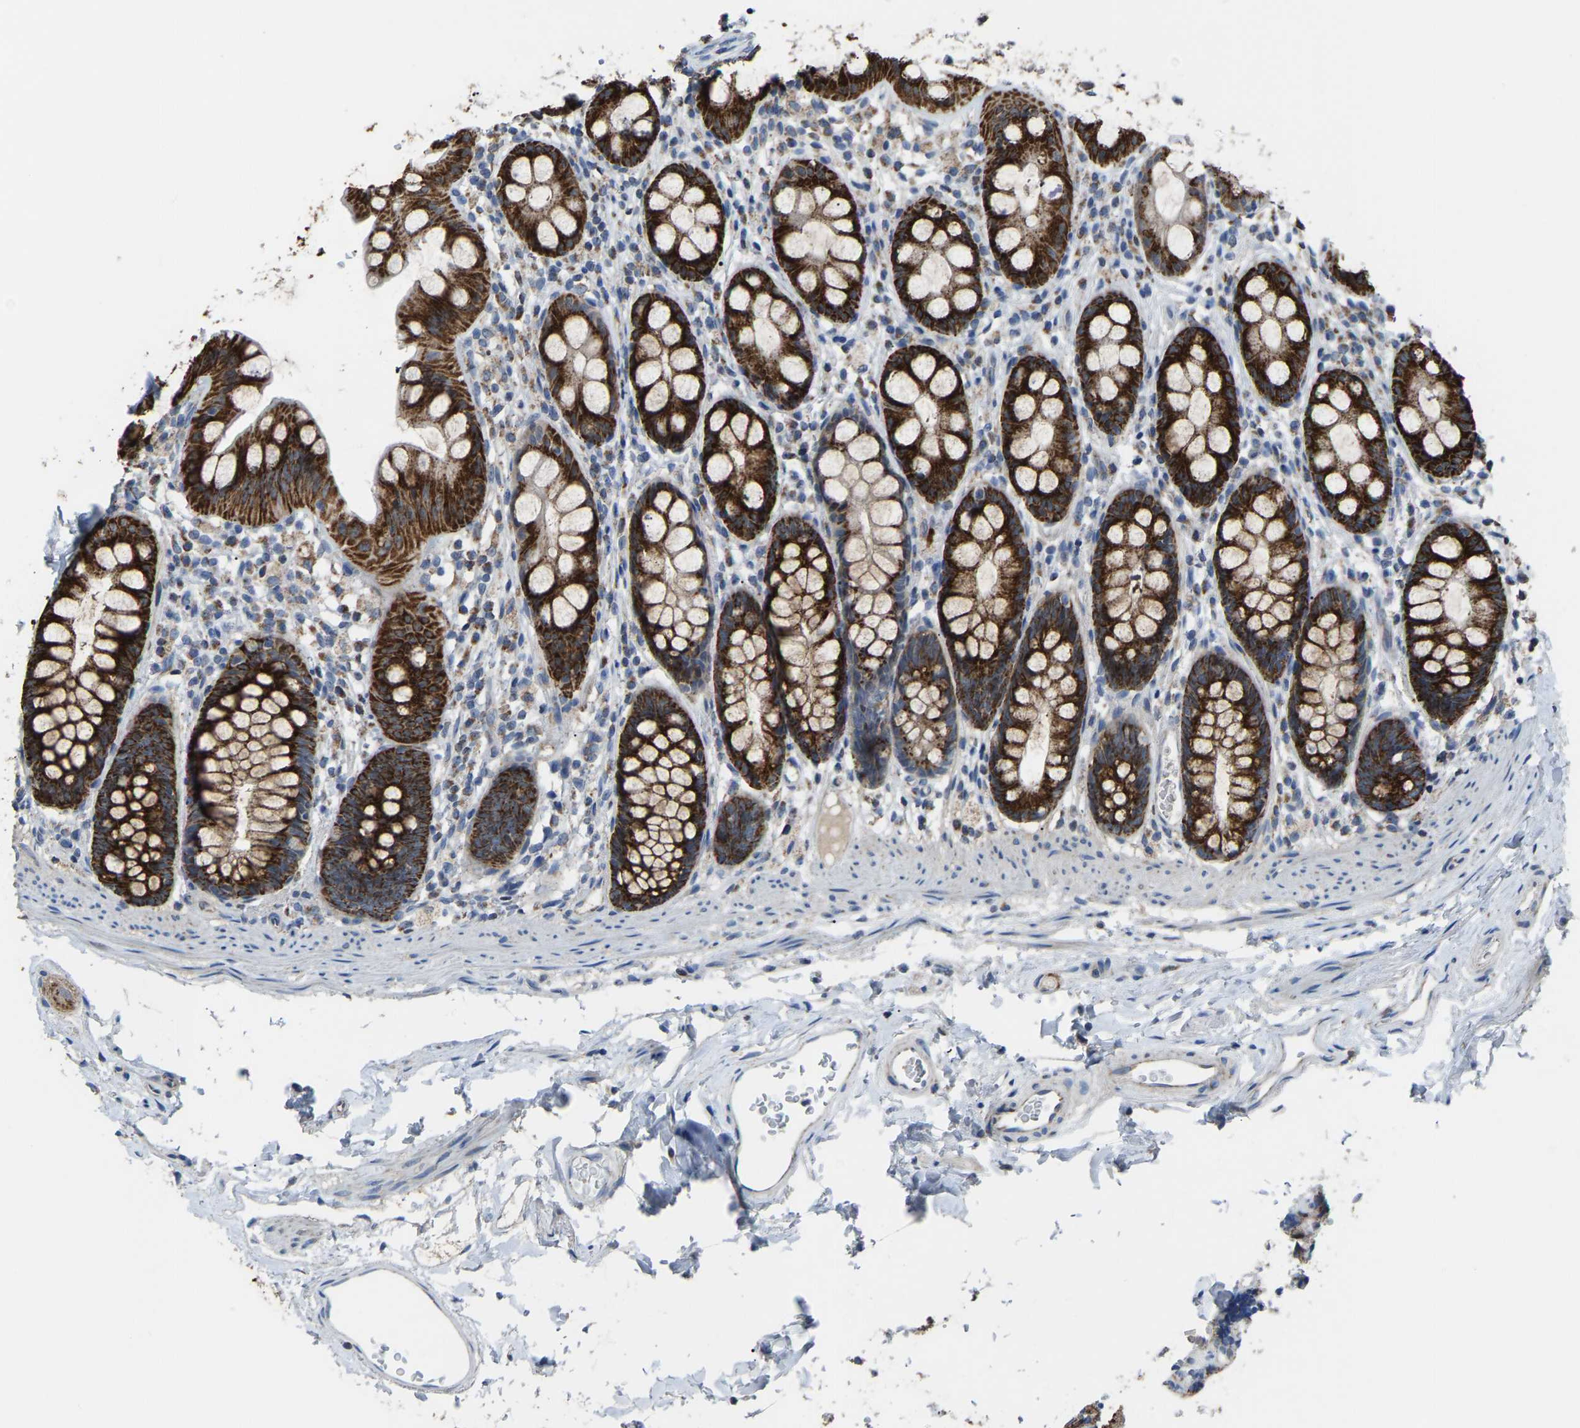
{"staining": {"intensity": "strong", "quantity": ">75%", "location": "cytoplasmic/membranous"}, "tissue": "rectum", "cell_type": "Glandular cells", "image_type": "normal", "snomed": [{"axis": "morphology", "description": "Normal tissue, NOS"}, {"axis": "topography", "description": "Rectum"}], "caption": "Glandular cells reveal high levels of strong cytoplasmic/membranous positivity in about >75% of cells in normal rectum.", "gene": "CANT1", "patient": {"sex": "female", "age": 65}}